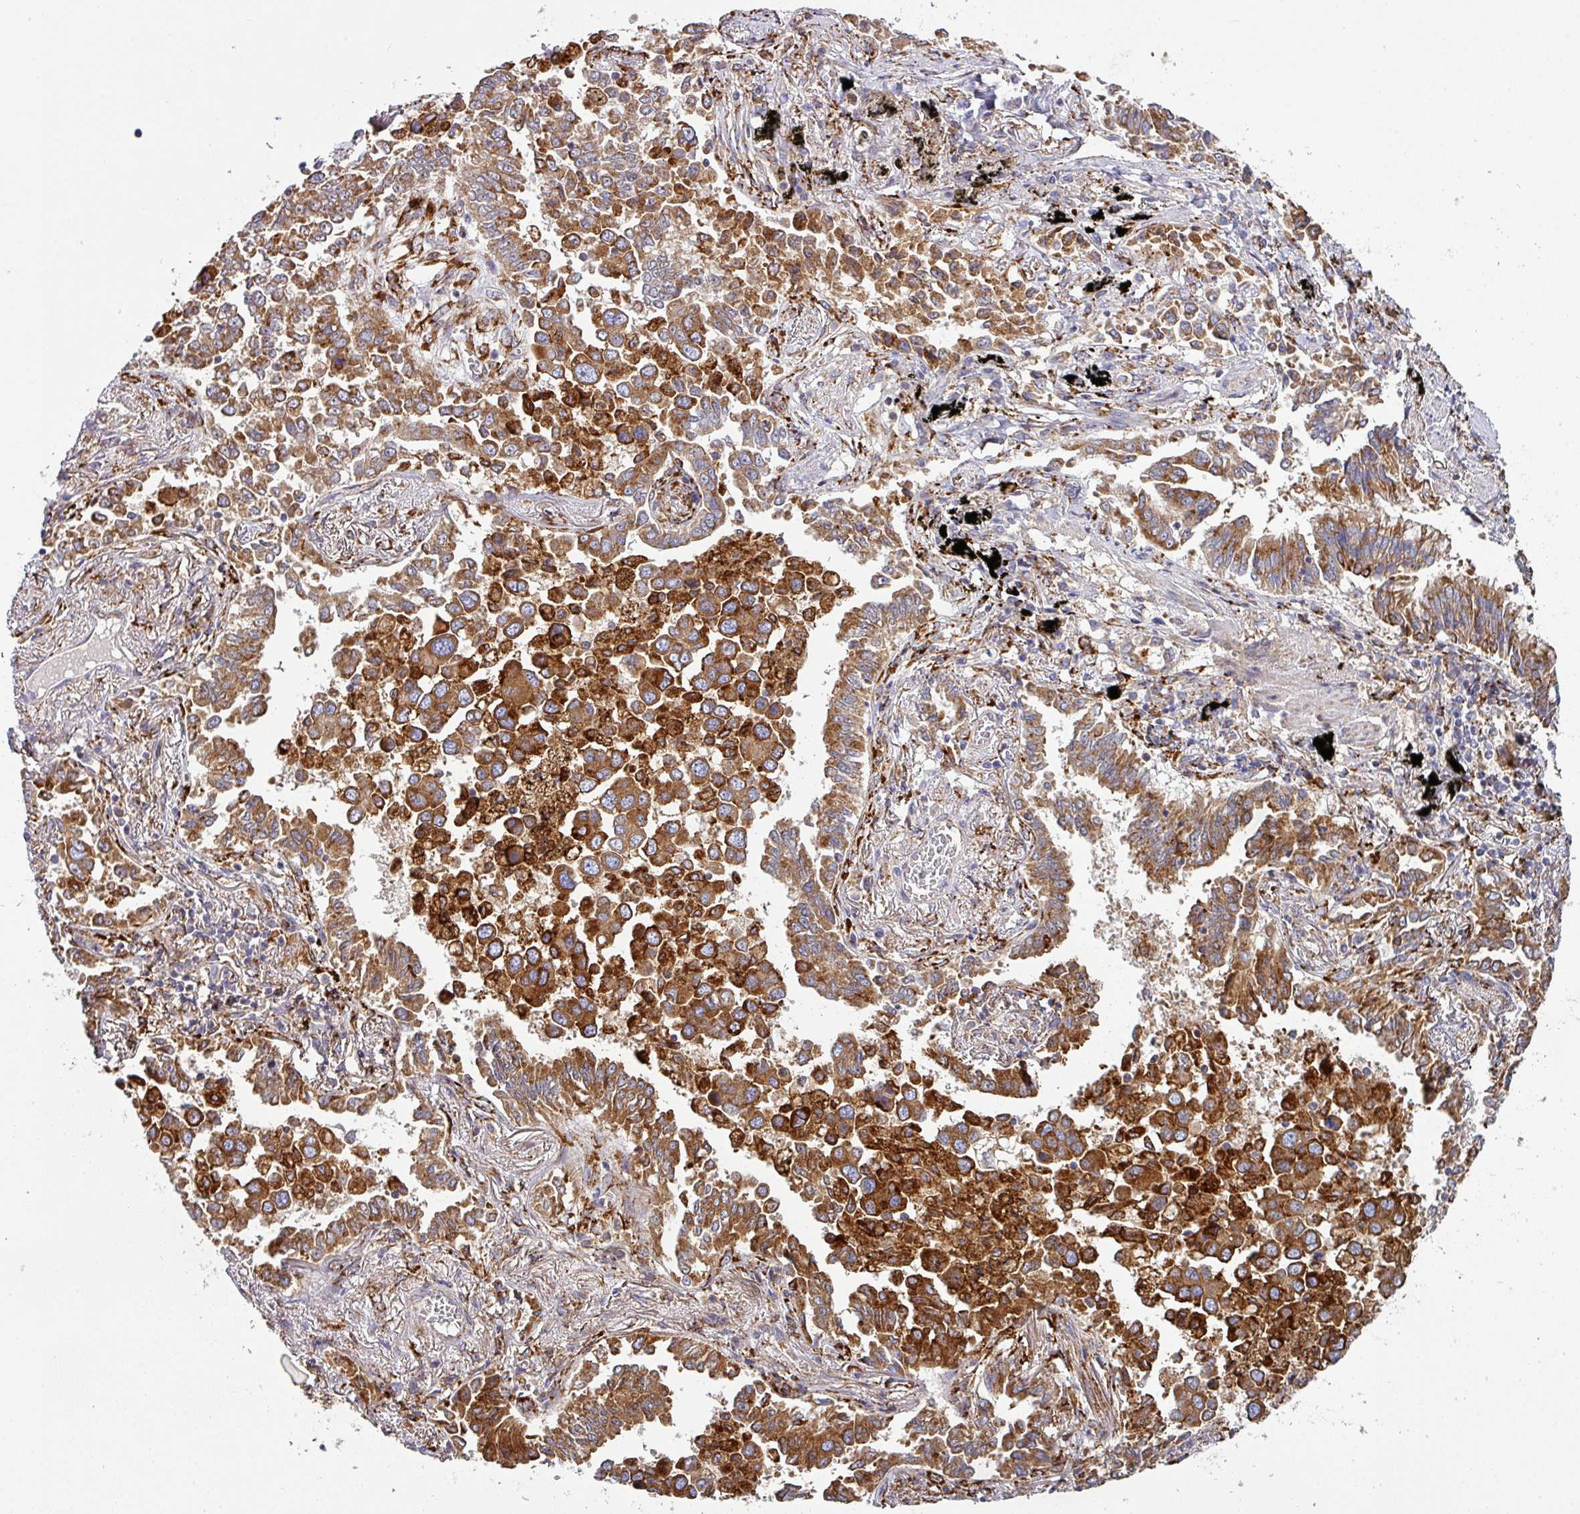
{"staining": {"intensity": "moderate", "quantity": ">75%", "location": "cytoplasmic/membranous"}, "tissue": "lung cancer", "cell_type": "Tumor cells", "image_type": "cancer", "snomed": [{"axis": "morphology", "description": "Adenocarcinoma, NOS"}, {"axis": "topography", "description": "Lung"}], "caption": "Lung cancer stained for a protein exhibits moderate cytoplasmic/membranous positivity in tumor cells.", "gene": "ZNF268", "patient": {"sex": "male", "age": 67}}